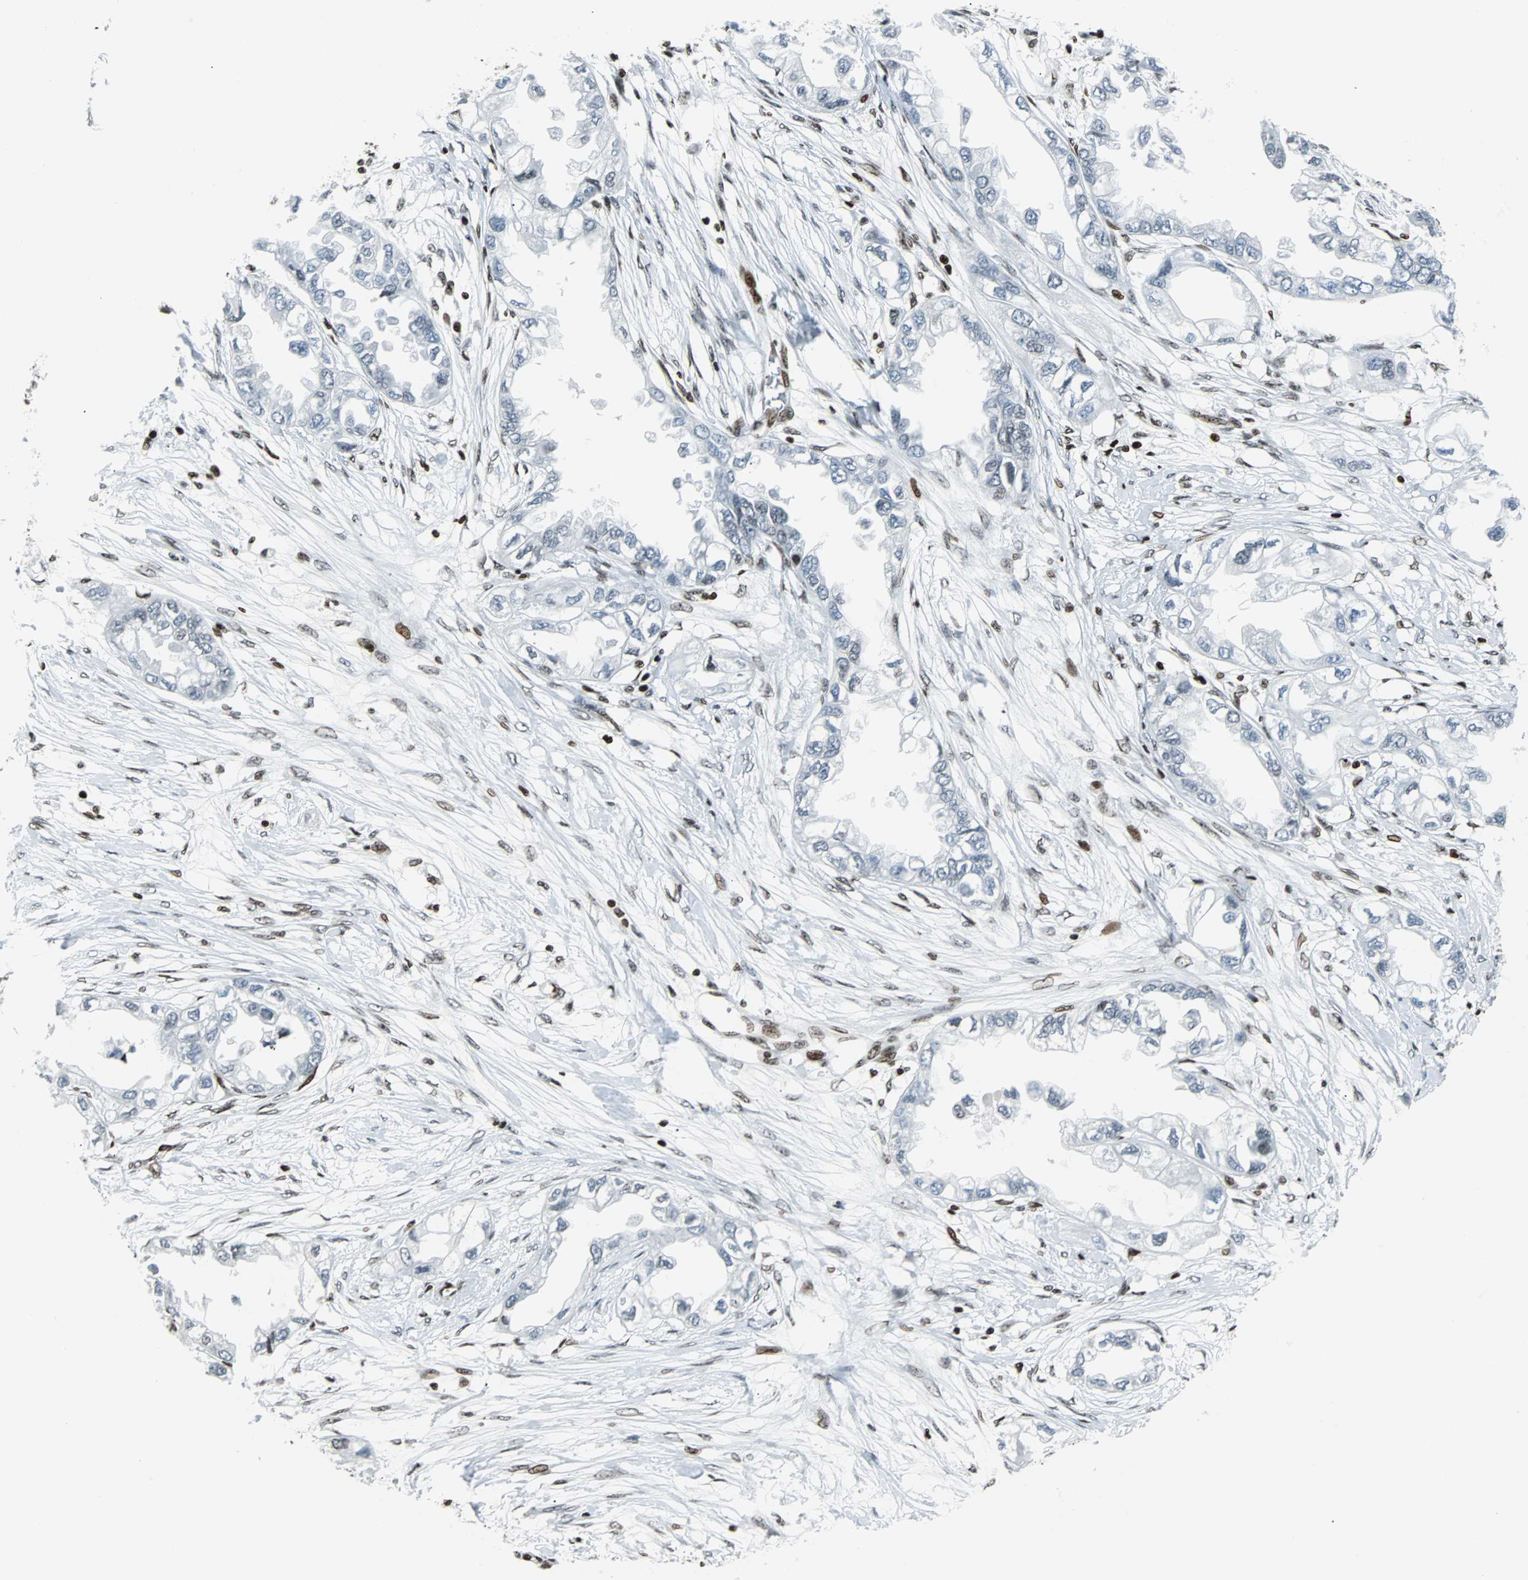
{"staining": {"intensity": "negative", "quantity": "none", "location": "none"}, "tissue": "endometrial cancer", "cell_type": "Tumor cells", "image_type": "cancer", "snomed": [{"axis": "morphology", "description": "Adenocarcinoma, NOS"}, {"axis": "topography", "description": "Endometrium"}], "caption": "Tumor cells are negative for protein expression in human adenocarcinoma (endometrial).", "gene": "ZNF131", "patient": {"sex": "female", "age": 67}}